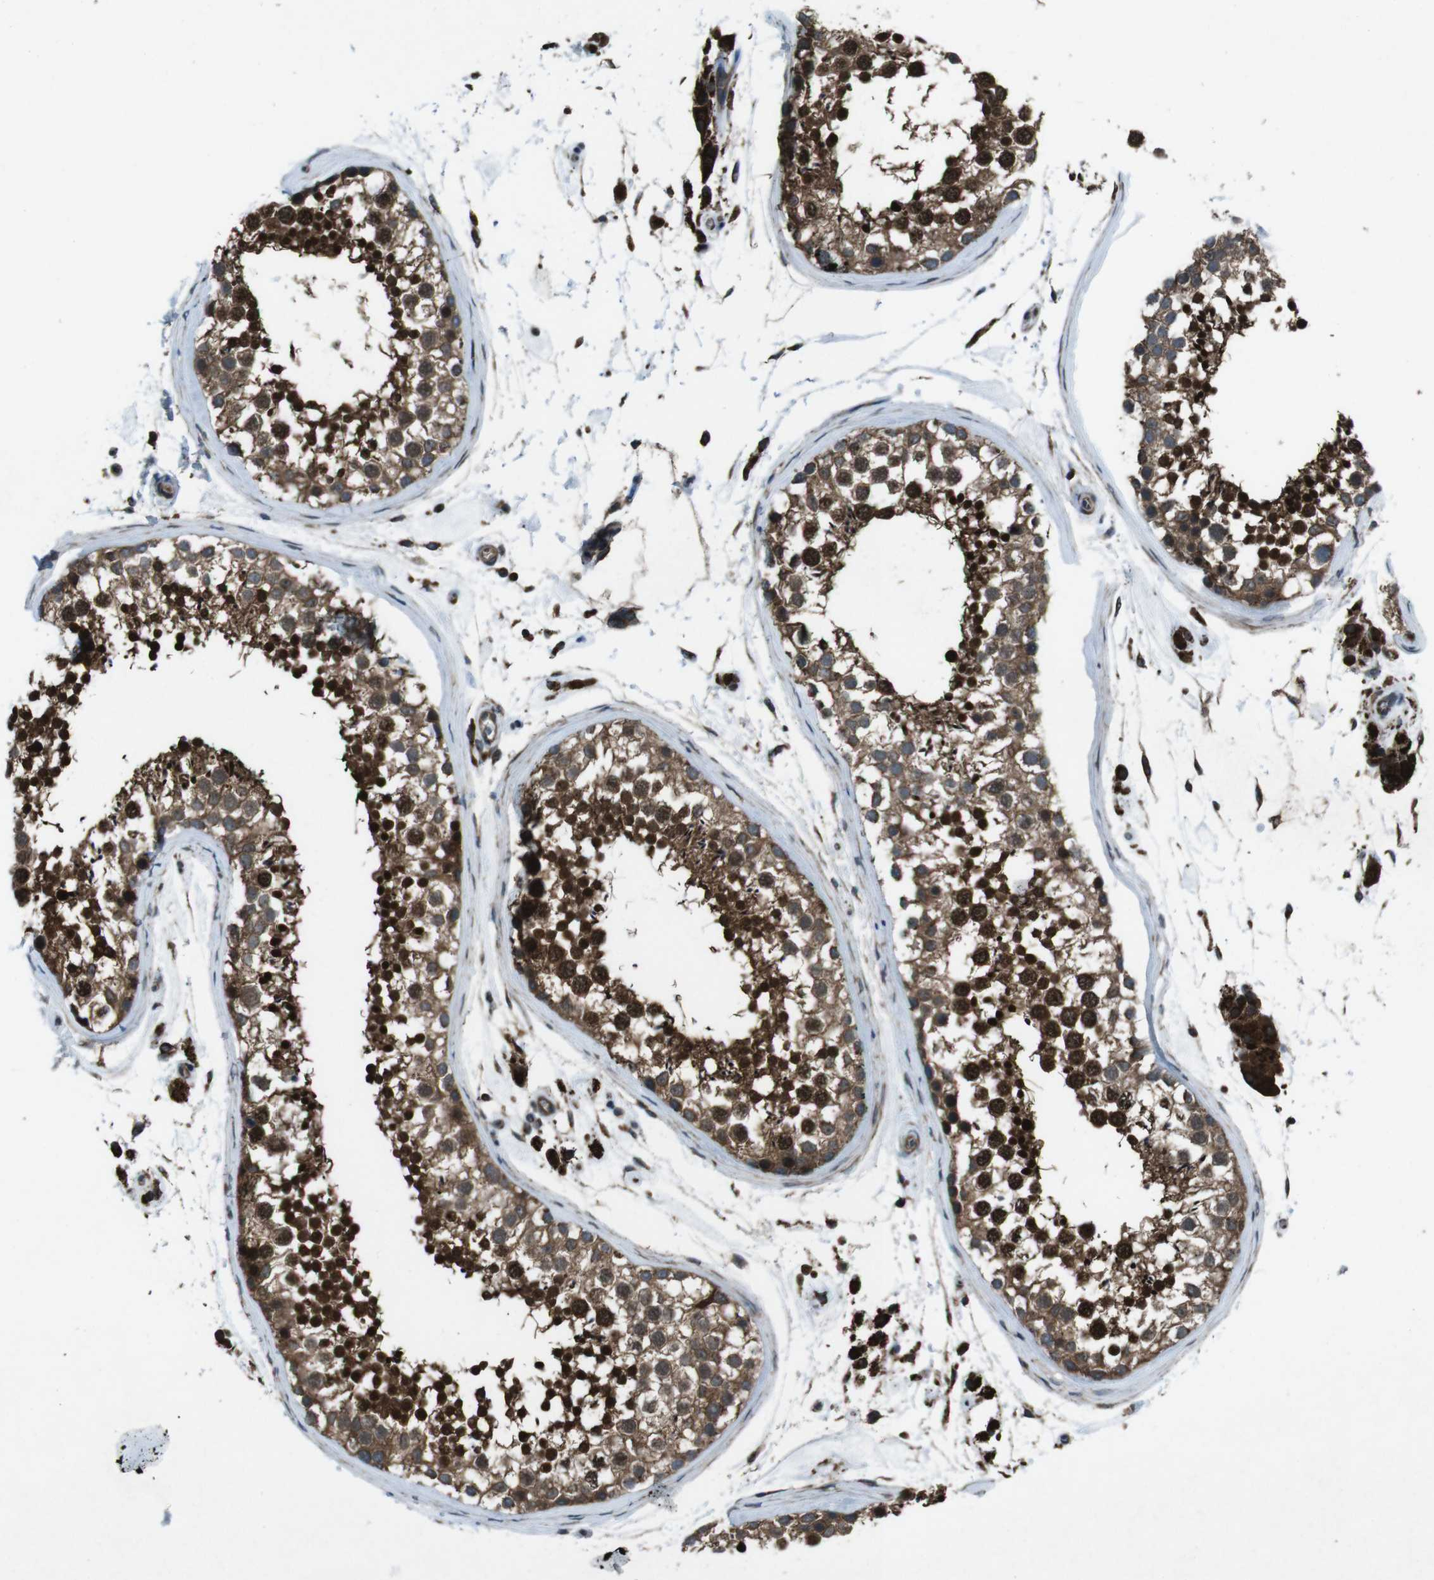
{"staining": {"intensity": "strong", "quantity": ">75%", "location": "cytoplasmic/membranous,nuclear"}, "tissue": "testis", "cell_type": "Cells in seminiferous ducts", "image_type": "normal", "snomed": [{"axis": "morphology", "description": "Normal tissue, NOS"}, {"axis": "topography", "description": "Testis"}], "caption": "High-power microscopy captured an immunohistochemistry histopathology image of normal testis, revealing strong cytoplasmic/membranous,nuclear positivity in about >75% of cells in seminiferous ducts.", "gene": "SLC27A4", "patient": {"sex": "male", "age": 46}}